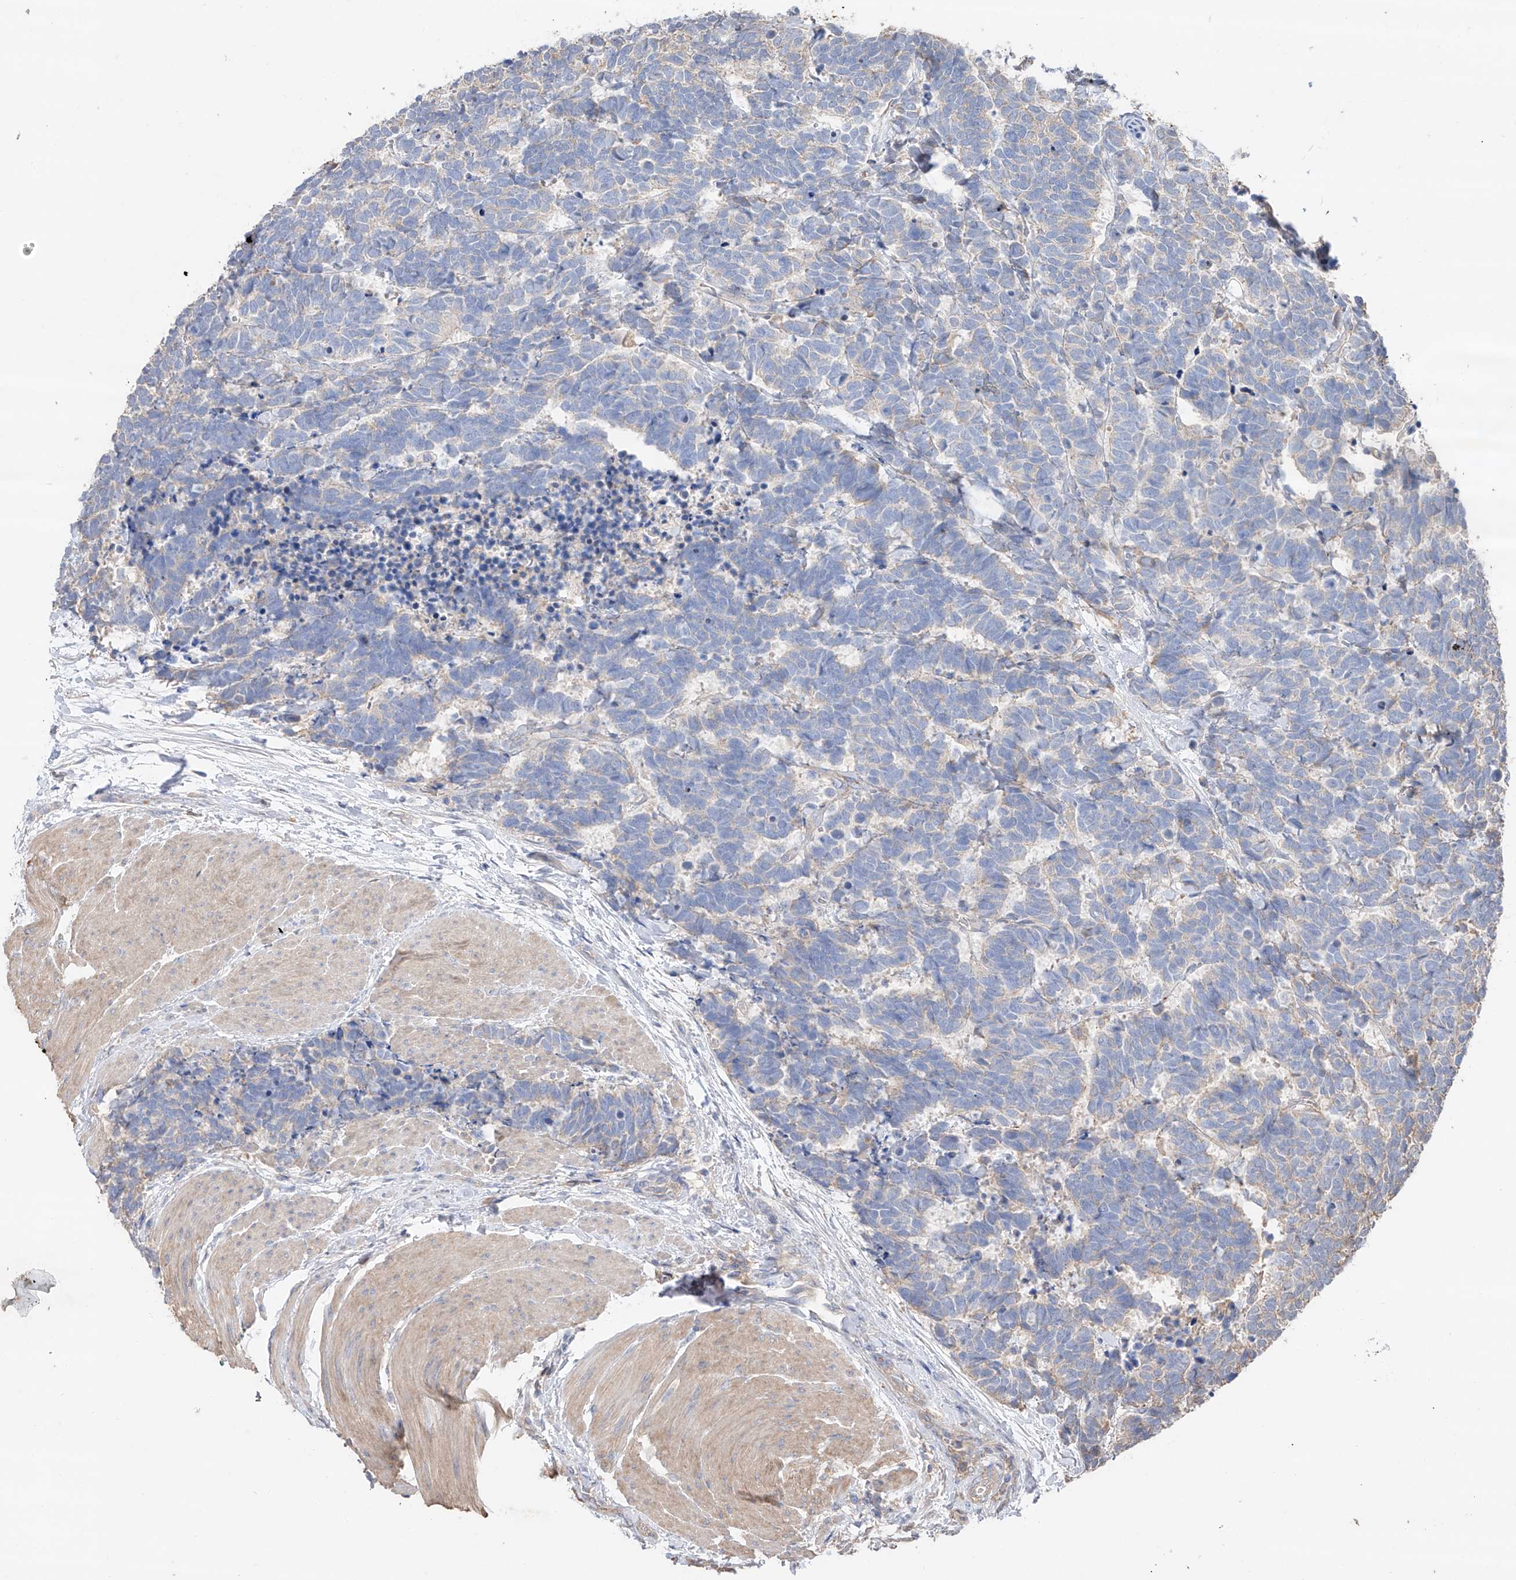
{"staining": {"intensity": "negative", "quantity": "none", "location": "none"}, "tissue": "carcinoid", "cell_type": "Tumor cells", "image_type": "cancer", "snomed": [{"axis": "morphology", "description": "Carcinoma, NOS"}, {"axis": "morphology", "description": "Carcinoid, malignant, NOS"}, {"axis": "topography", "description": "Urinary bladder"}], "caption": "Photomicrograph shows no significant protein positivity in tumor cells of carcinoid.", "gene": "EDN1", "patient": {"sex": "male", "age": 57}}